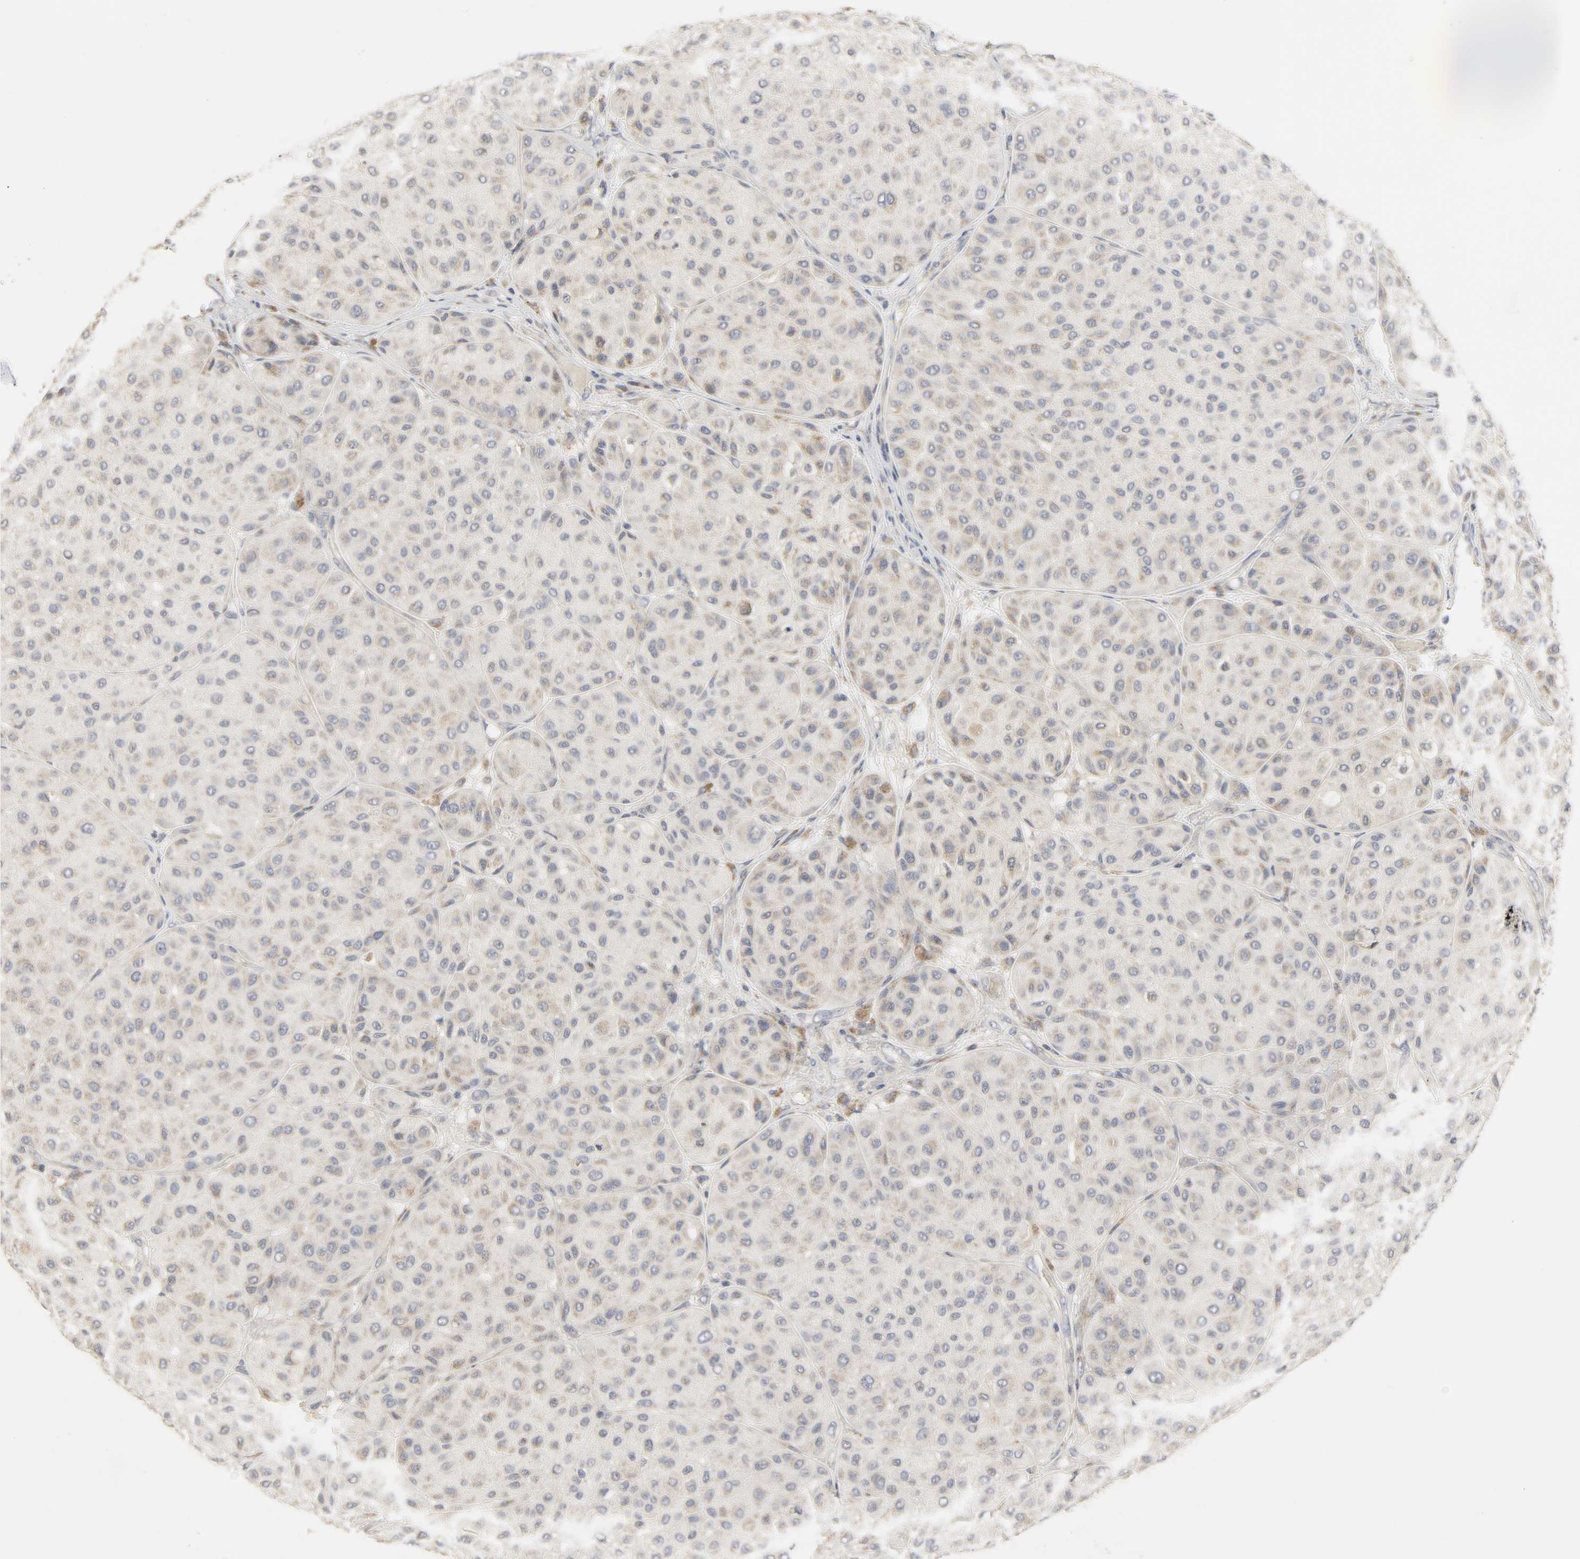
{"staining": {"intensity": "weak", "quantity": "25%-75%", "location": "cytoplasmic/membranous"}, "tissue": "melanoma", "cell_type": "Tumor cells", "image_type": "cancer", "snomed": [{"axis": "morphology", "description": "Normal tissue, NOS"}, {"axis": "morphology", "description": "Malignant melanoma, Metastatic site"}, {"axis": "topography", "description": "Skin"}], "caption": "High-power microscopy captured an IHC photomicrograph of malignant melanoma (metastatic site), revealing weak cytoplasmic/membranous staining in about 25%-75% of tumor cells.", "gene": "CLEC4E", "patient": {"sex": "male", "age": 41}}